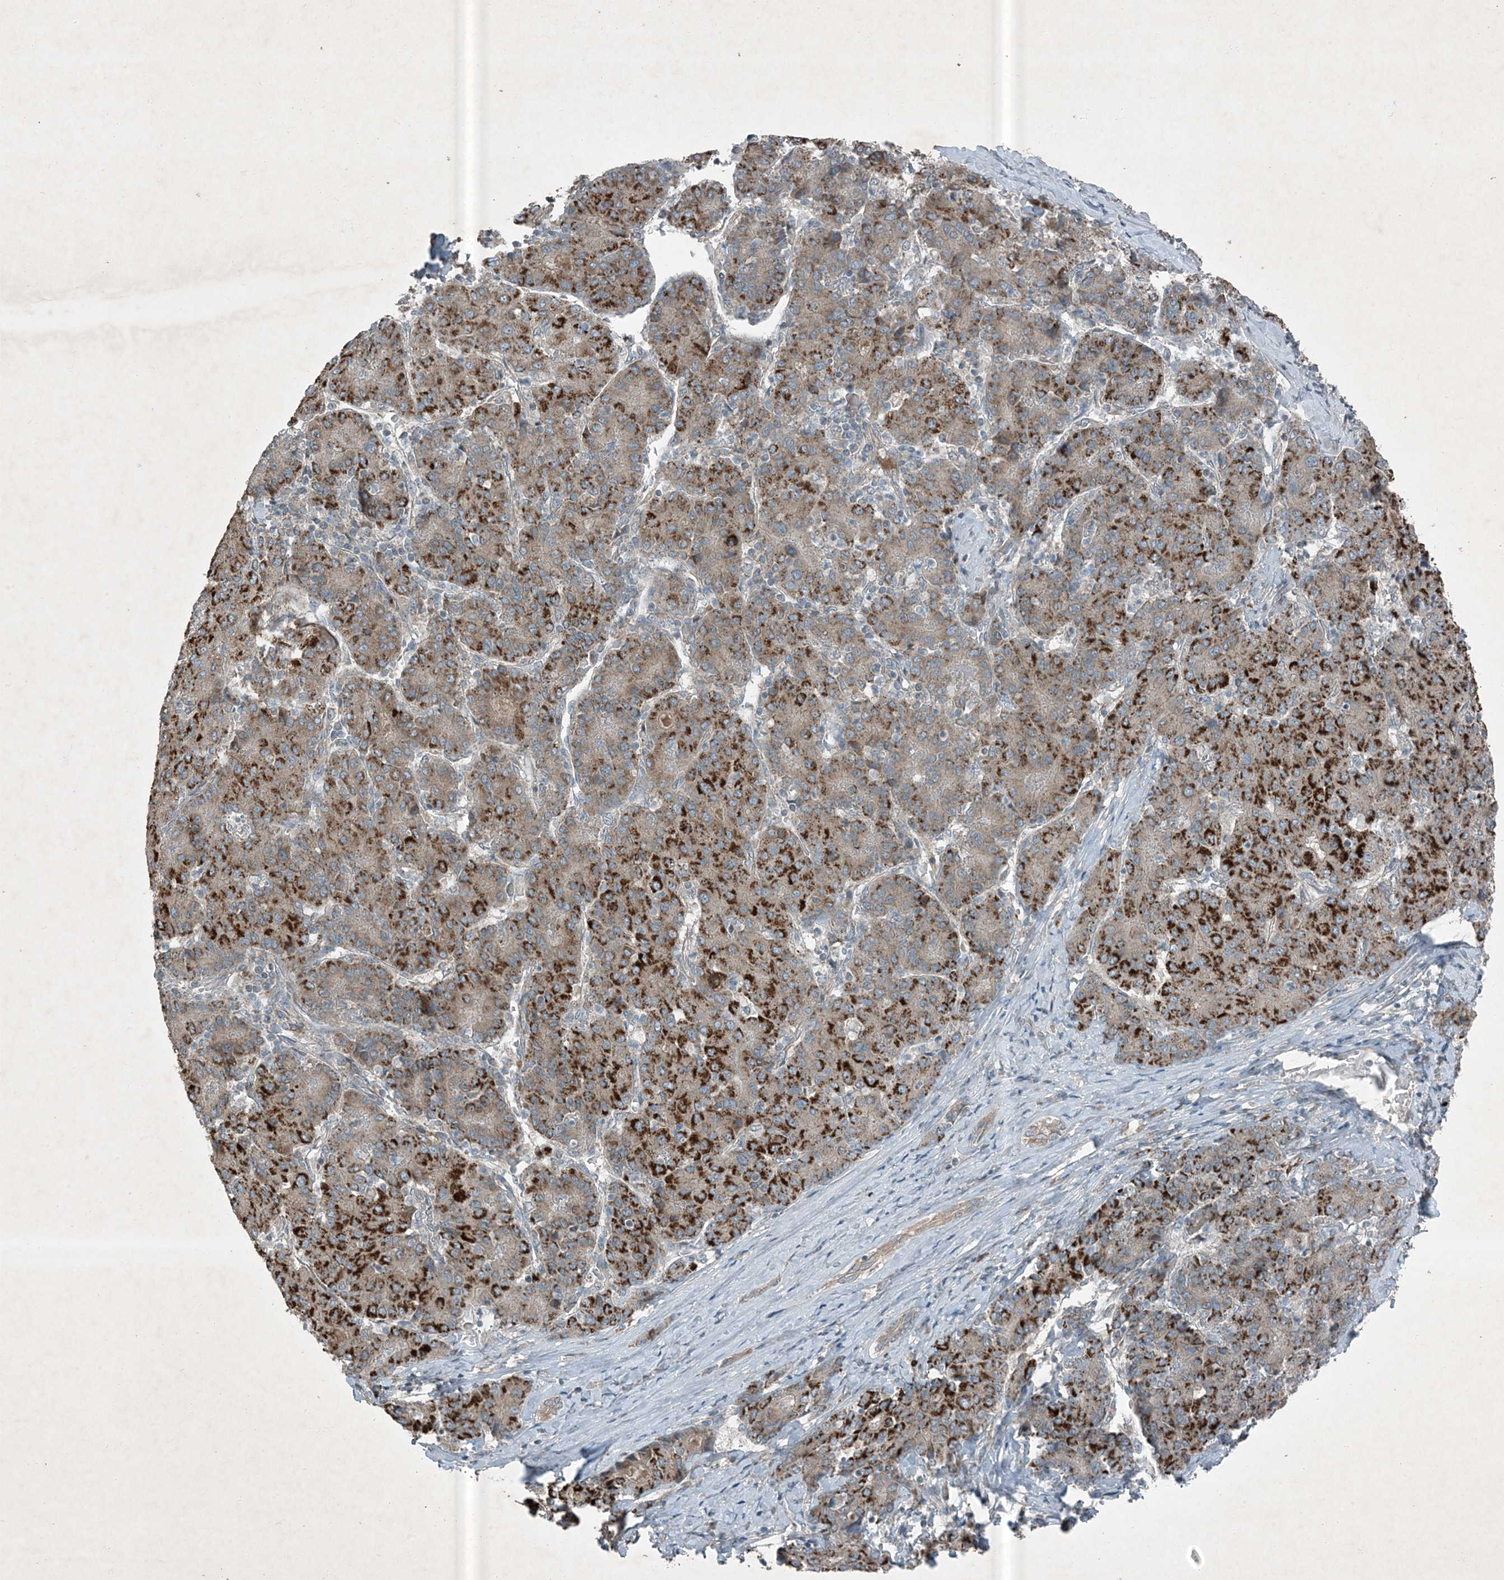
{"staining": {"intensity": "strong", "quantity": "25%-75%", "location": "cytoplasmic/membranous"}, "tissue": "liver cancer", "cell_type": "Tumor cells", "image_type": "cancer", "snomed": [{"axis": "morphology", "description": "Carcinoma, Hepatocellular, NOS"}, {"axis": "topography", "description": "Liver"}], "caption": "DAB immunohistochemical staining of human liver cancer (hepatocellular carcinoma) exhibits strong cytoplasmic/membranous protein positivity in about 25%-75% of tumor cells.", "gene": "MDN1", "patient": {"sex": "male", "age": 65}}